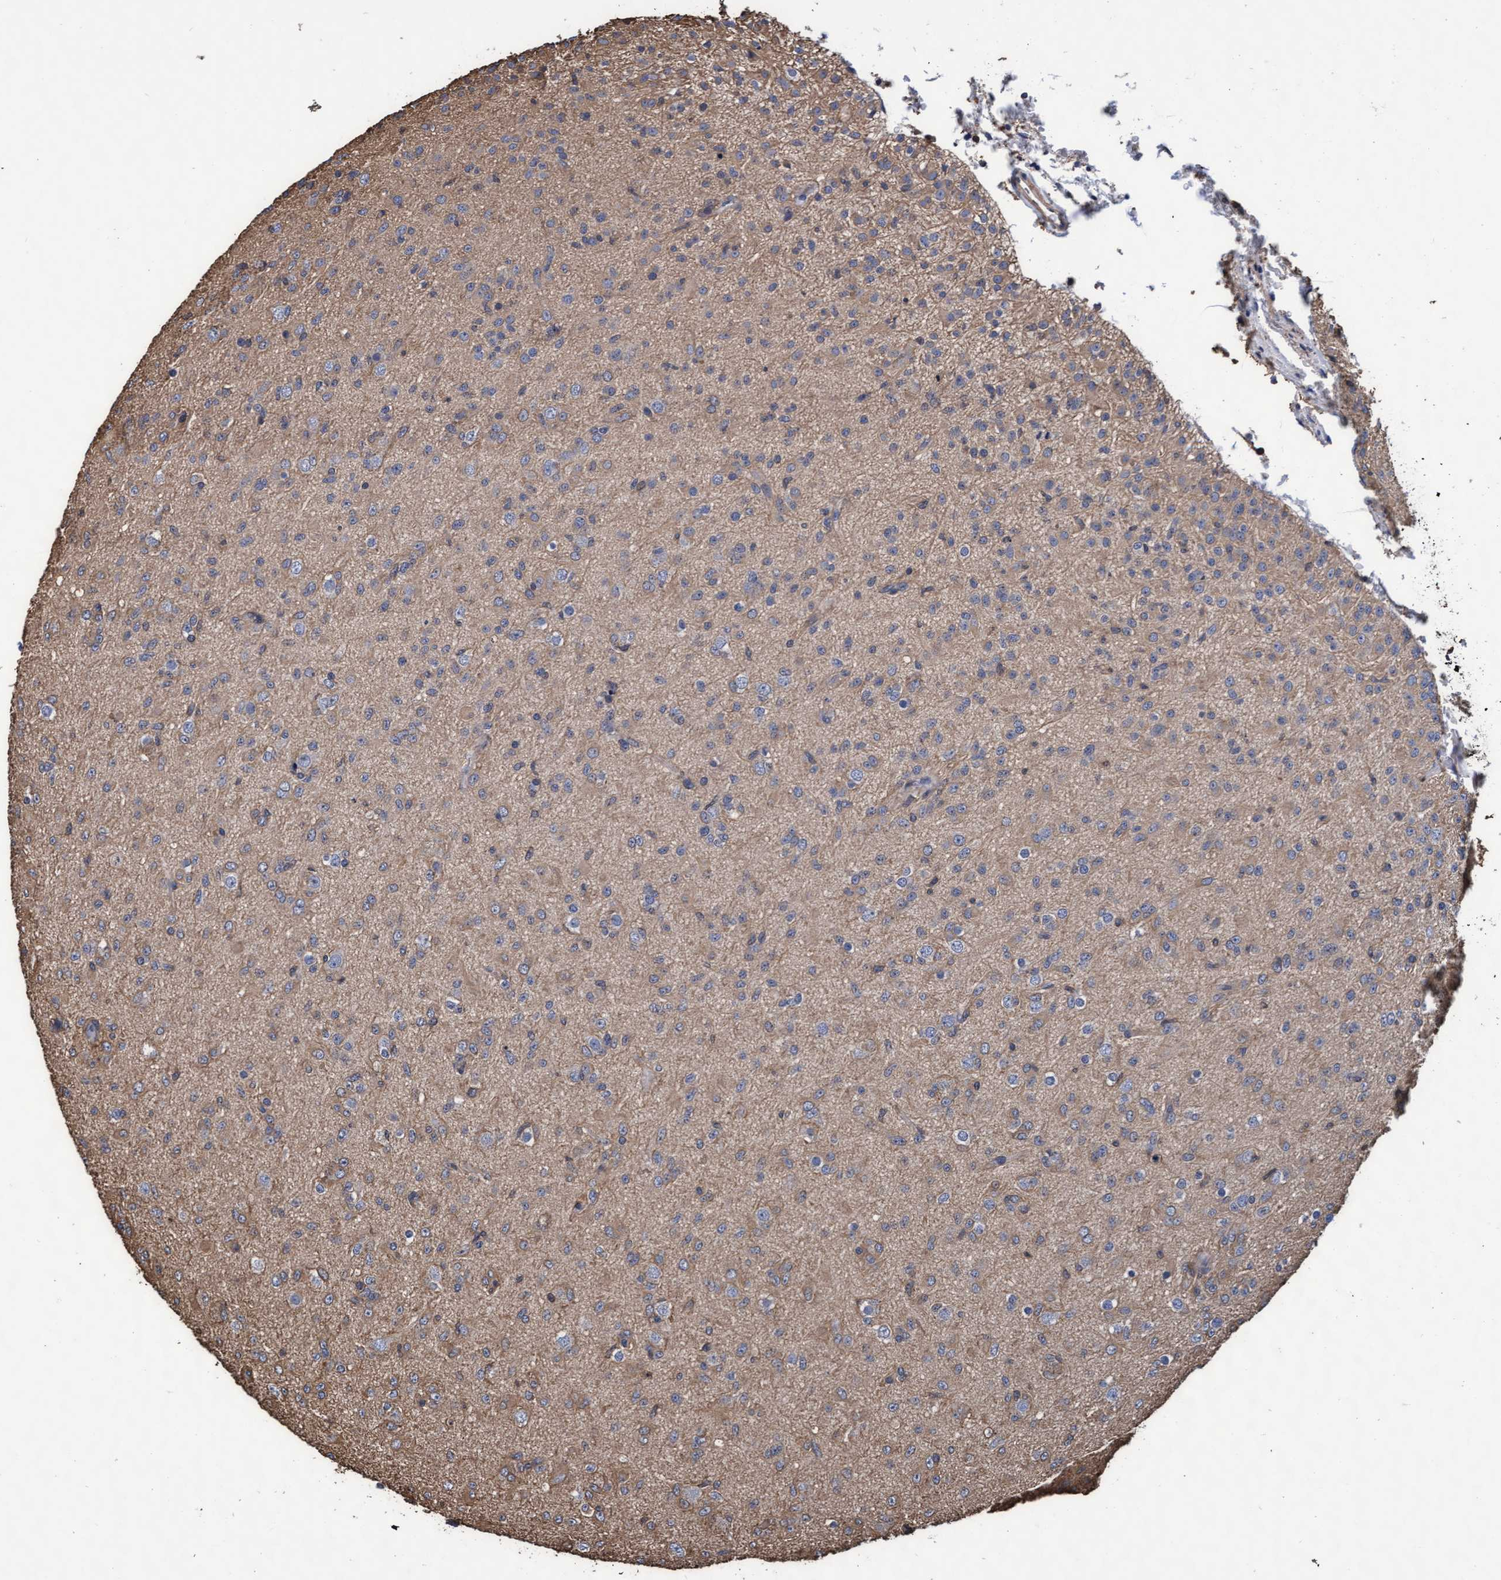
{"staining": {"intensity": "weak", "quantity": "25%-75%", "location": "cytoplasmic/membranous"}, "tissue": "glioma", "cell_type": "Tumor cells", "image_type": "cancer", "snomed": [{"axis": "morphology", "description": "Glioma, malignant, Low grade"}, {"axis": "topography", "description": "Brain"}], "caption": "Tumor cells reveal low levels of weak cytoplasmic/membranous staining in about 25%-75% of cells in human malignant glioma (low-grade).", "gene": "GRHPR", "patient": {"sex": "male", "age": 65}}